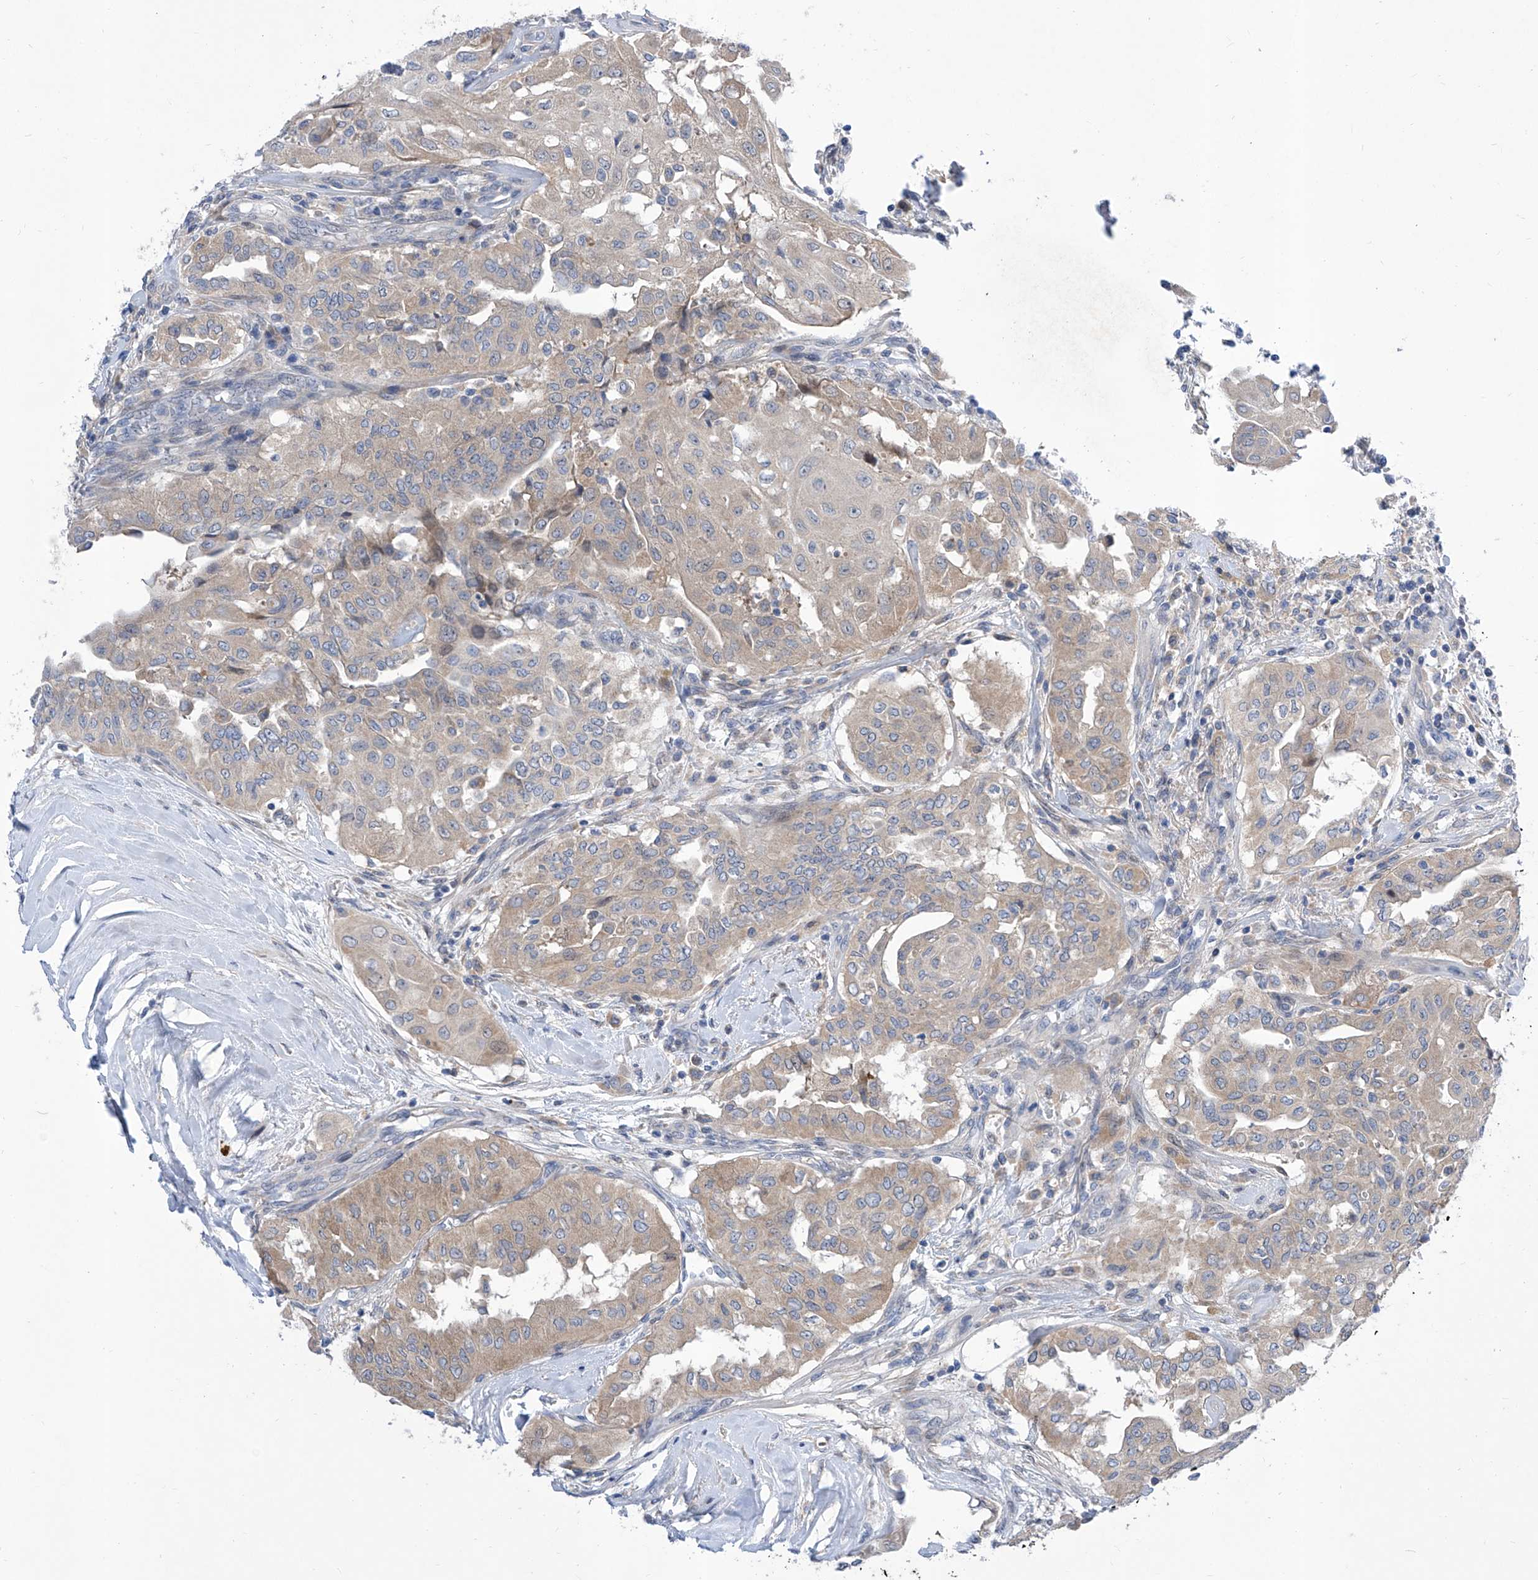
{"staining": {"intensity": "weak", "quantity": "25%-75%", "location": "cytoplasmic/membranous"}, "tissue": "thyroid cancer", "cell_type": "Tumor cells", "image_type": "cancer", "snomed": [{"axis": "morphology", "description": "Papillary adenocarcinoma, NOS"}, {"axis": "topography", "description": "Thyroid gland"}], "caption": "Protein positivity by IHC displays weak cytoplasmic/membranous positivity in about 25%-75% of tumor cells in thyroid cancer.", "gene": "SRBD1", "patient": {"sex": "female", "age": 59}}